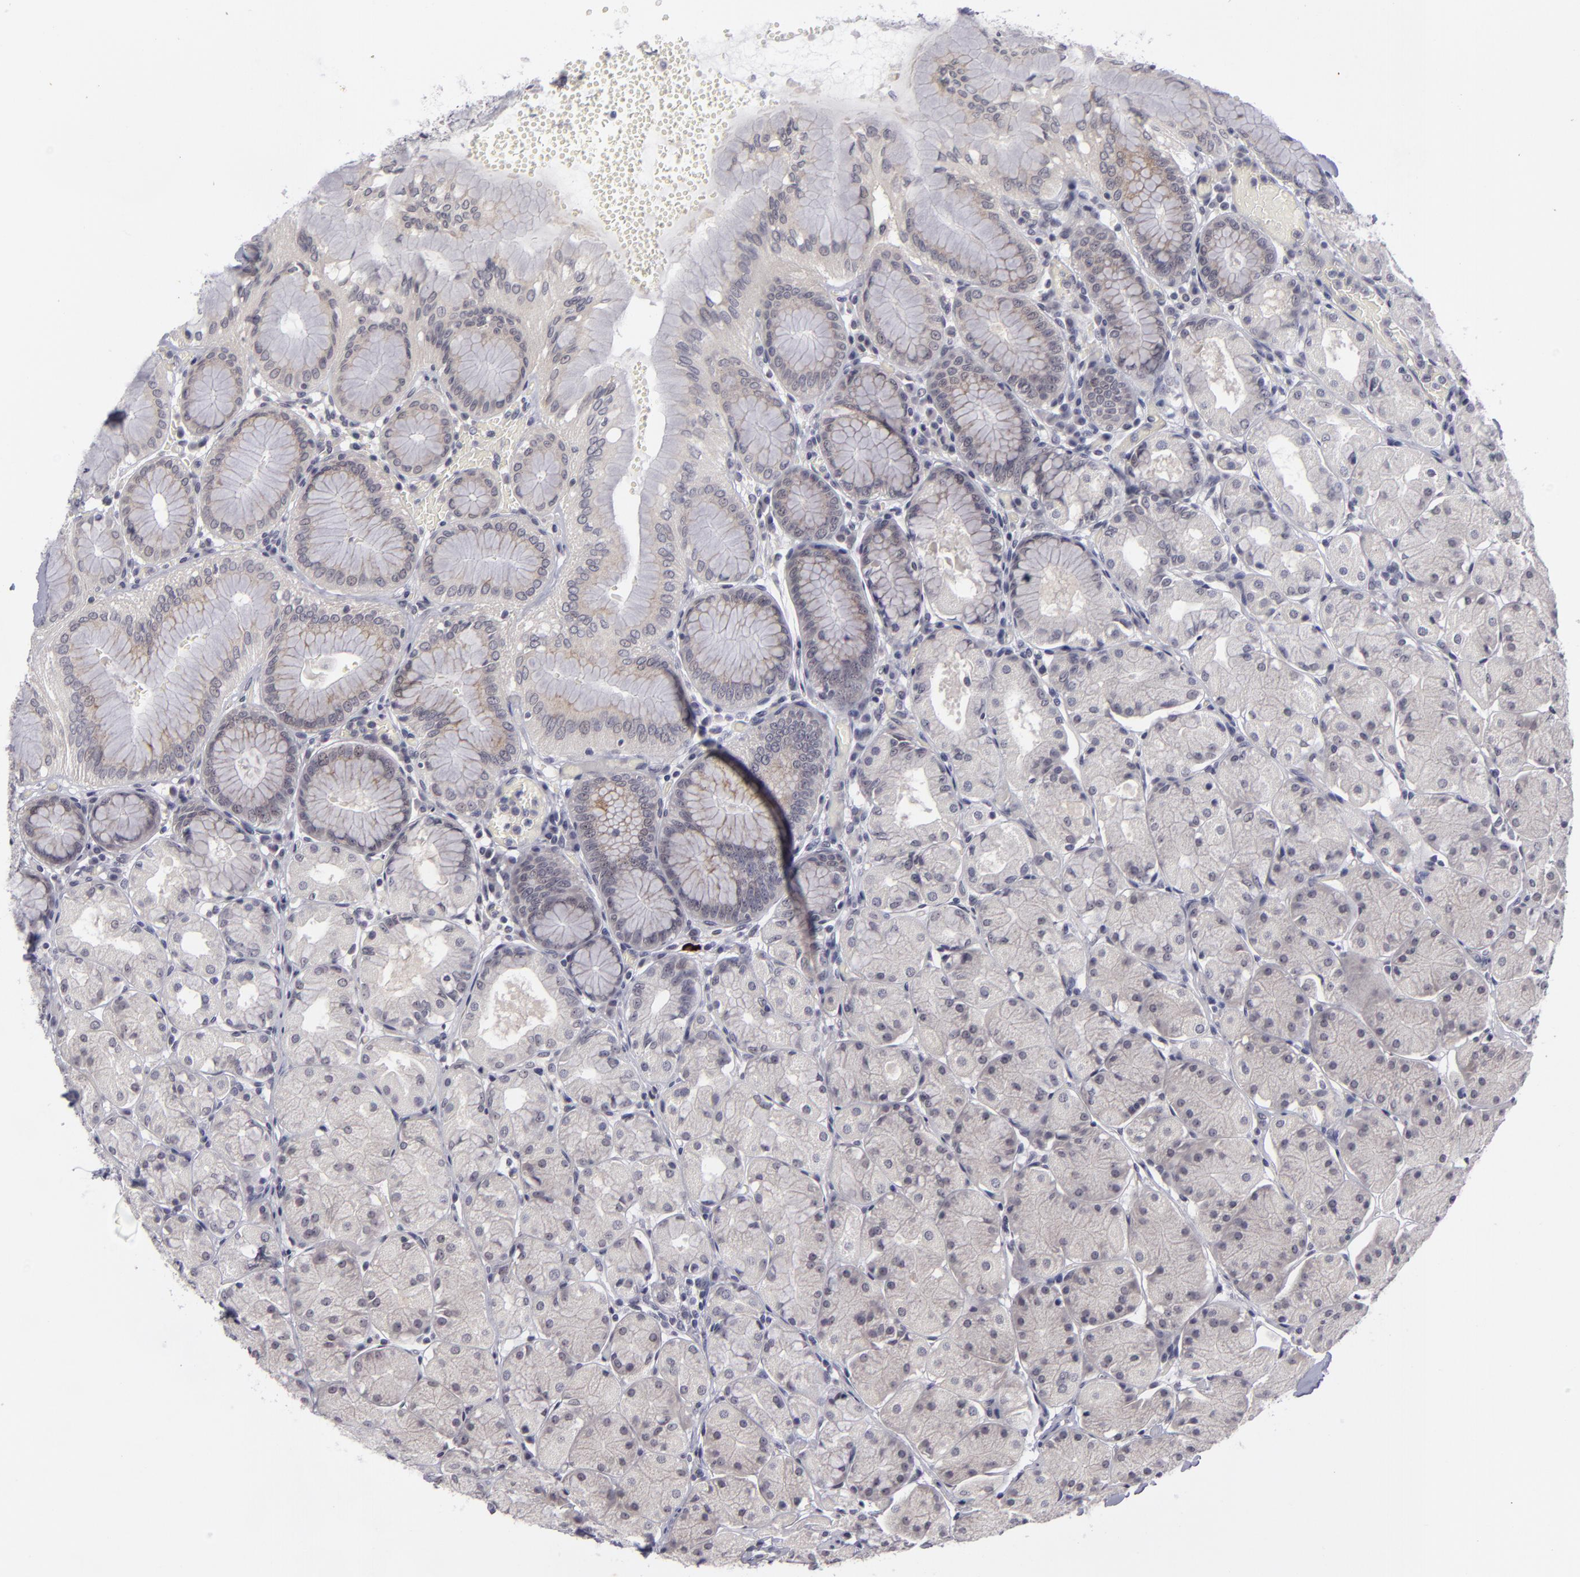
{"staining": {"intensity": "weak", "quantity": "25%-75%", "location": "cytoplasmic/membranous"}, "tissue": "stomach", "cell_type": "Glandular cells", "image_type": "normal", "snomed": [{"axis": "morphology", "description": "Normal tissue, NOS"}, {"axis": "topography", "description": "Stomach, upper"}, {"axis": "topography", "description": "Stomach"}], "caption": "The image reveals immunohistochemical staining of normal stomach. There is weak cytoplasmic/membranous positivity is present in approximately 25%-75% of glandular cells. The protein of interest is stained brown, and the nuclei are stained in blue (DAB (3,3'-diaminobenzidine) IHC with brightfield microscopy, high magnification).", "gene": "DLG3", "patient": {"sex": "male", "age": 76}}